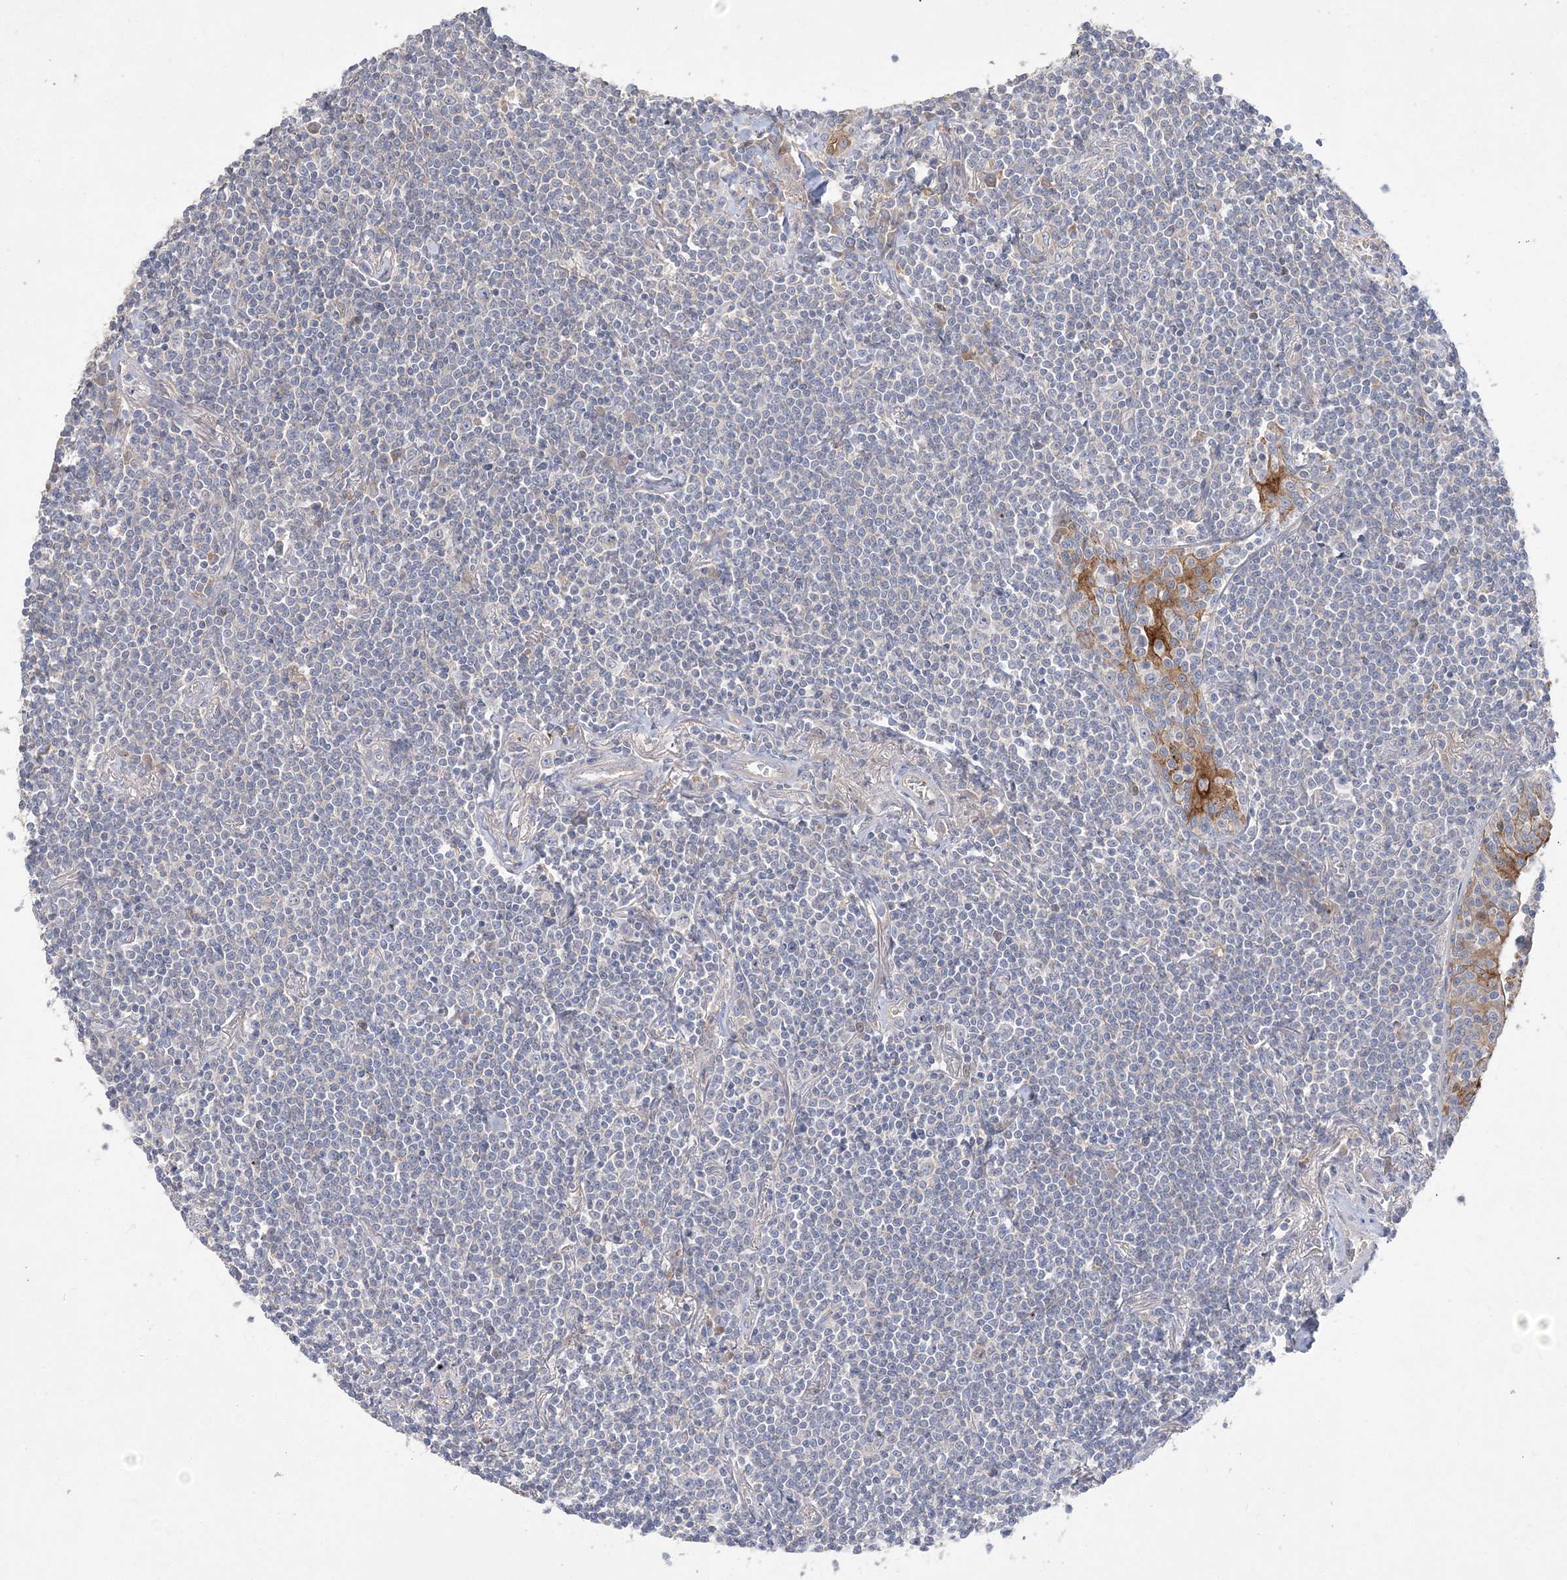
{"staining": {"intensity": "negative", "quantity": "none", "location": "none"}, "tissue": "lymphoma", "cell_type": "Tumor cells", "image_type": "cancer", "snomed": [{"axis": "morphology", "description": "Malignant lymphoma, non-Hodgkin's type, Low grade"}, {"axis": "topography", "description": "Lung"}], "caption": "Lymphoma was stained to show a protein in brown. There is no significant expression in tumor cells. The staining is performed using DAB brown chromogen with nuclei counter-stained in using hematoxylin.", "gene": "ADCK2", "patient": {"sex": "female", "age": 71}}